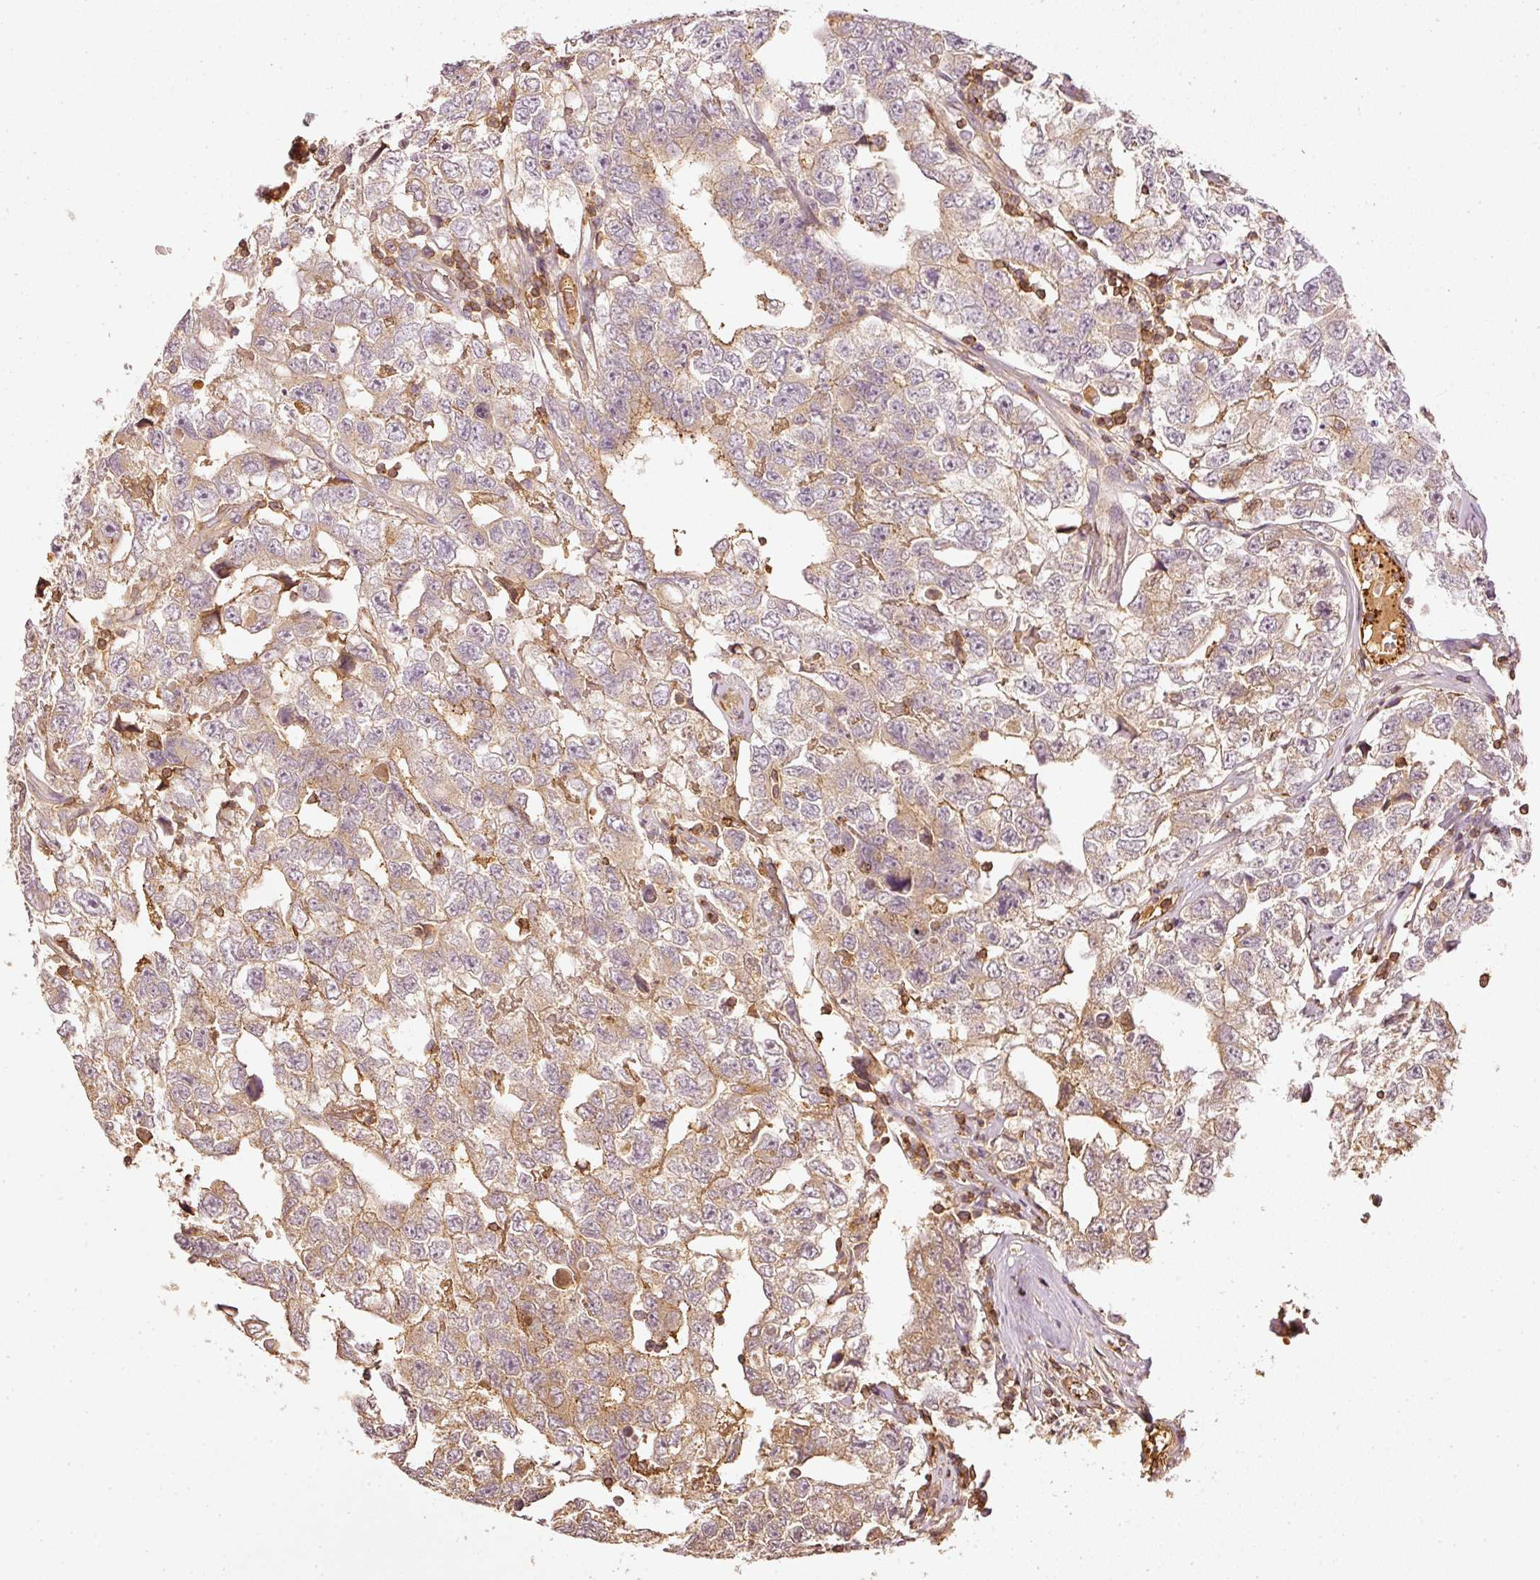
{"staining": {"intensity": "weak", "quantity": "25%-75%", "location": "cytoplasmic/membranous"}, "tissue": "testis cancer", "cell_type": "Tumor cells", "image_type": "cancer", "snomed": [{"axis": "morphology", "description": "Carcinoma, Embryonal, NOS"}, {"axis": "topography", "description": "Testis"}], "caption": "Immunohistochemistry histopathology image of neoplastic tissue: testis cancer (embryonal carcinoma) stained using immunohistochemistry displays low levels of weak protein expression localized specifically in the cytoplasmic/membranous of tumor cells, appearing as a cytoplasmic/membranous brown color.", "gene": "EVL", "patient": {"sex": "male", "age": 22}}